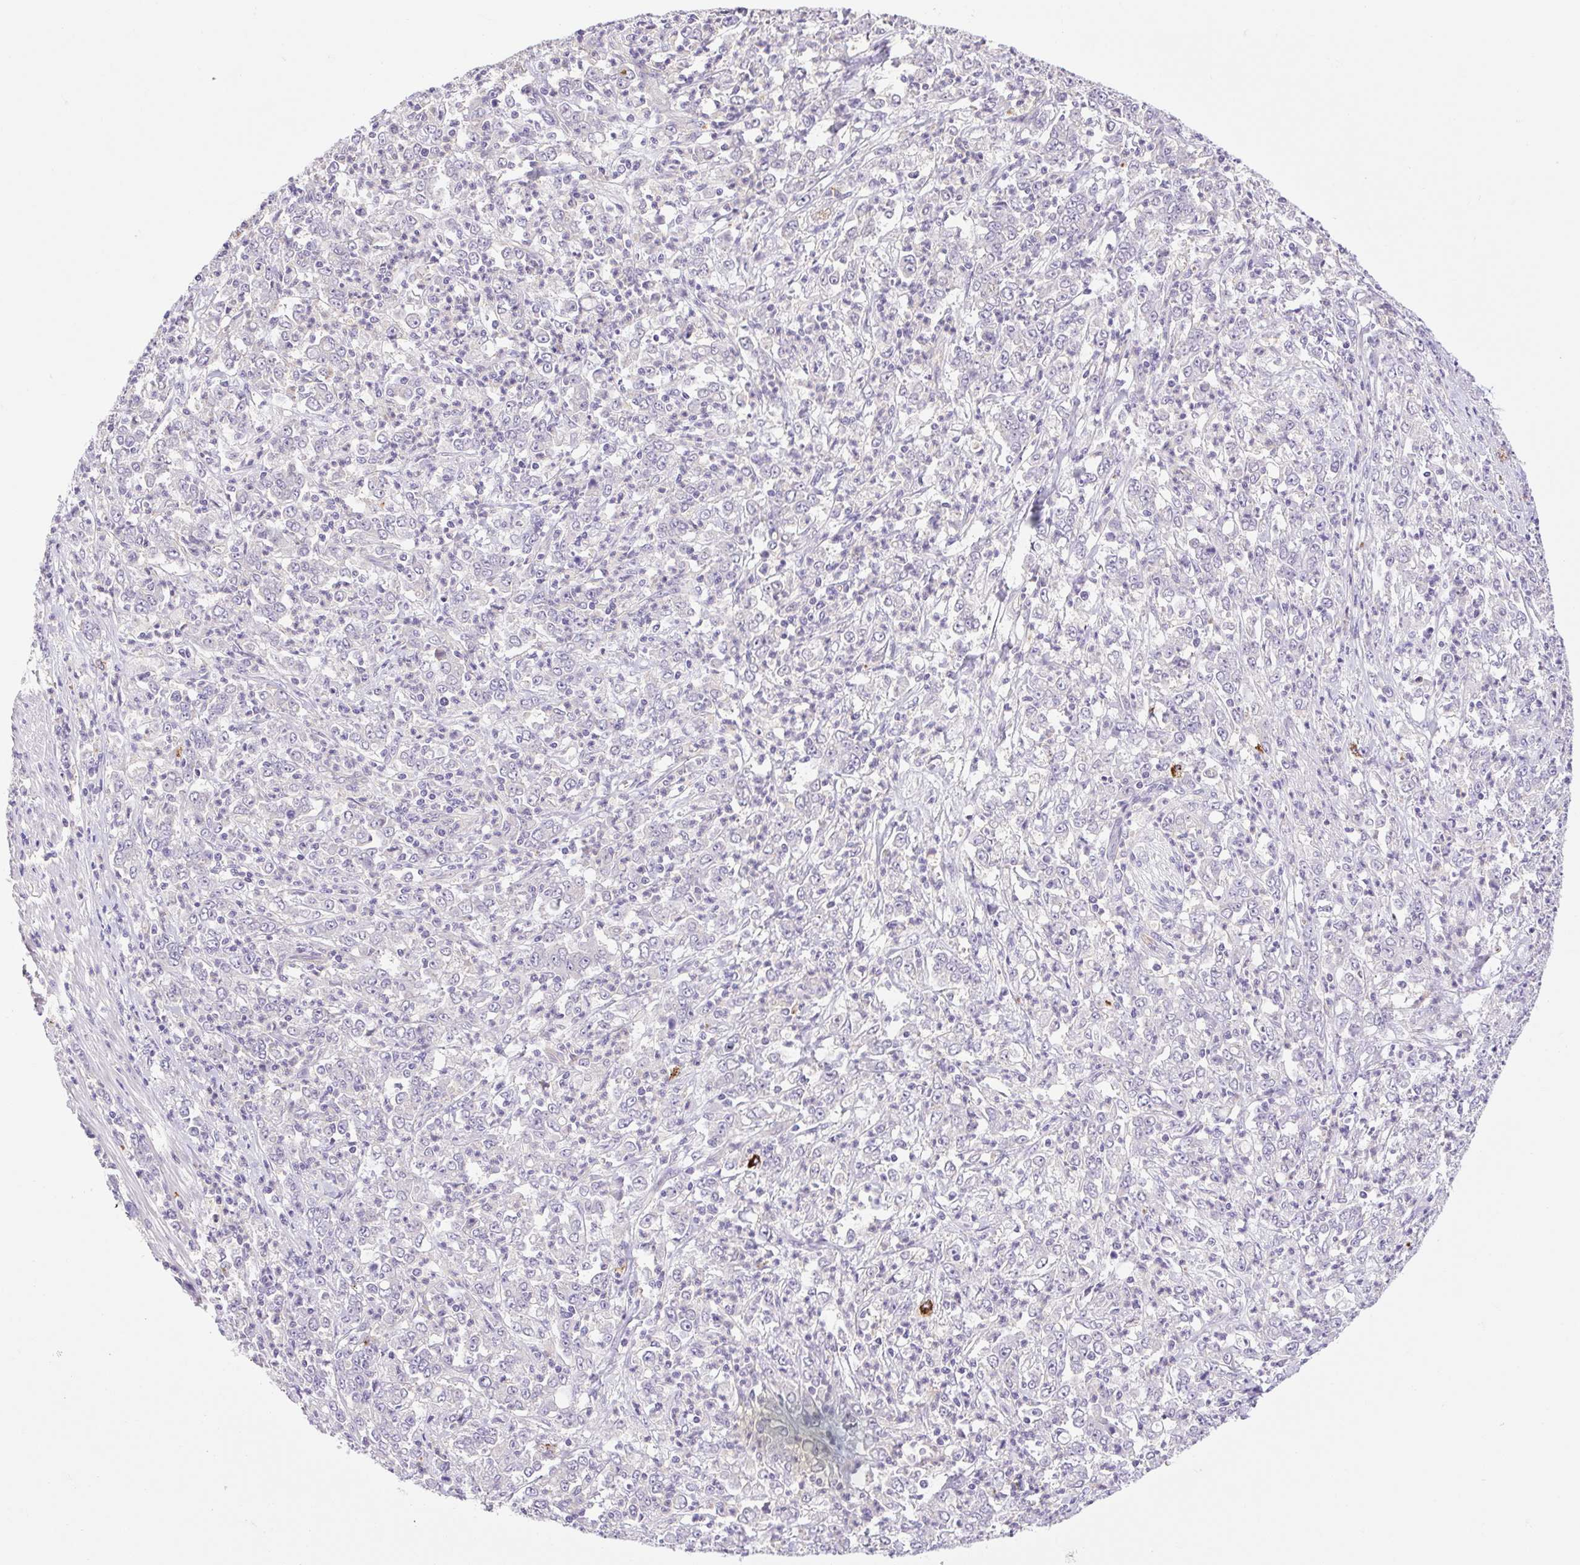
{"staining": {"intensity": "negative", "quantity": "none", "location": "none"}, "tissue": "stomach cancer", "cell_type": "Tumor cells", "image_type": "cancer", "snomed": [{"axis": "morphology", "description": "Adenocarcinoma, NOS"}, {"axis": "topography", "description": "Stomach, lower"}], "caption": "Immunohistochemistry micrograph of neoplastic tissue: stomach adenocarcinoma stained with DAB (3,3'-diaminobenzidine) demonstrates no significant protein staining in tumor cells.", "gene": "FAM177B", "patient": {"sex": "female", "age": 71}}